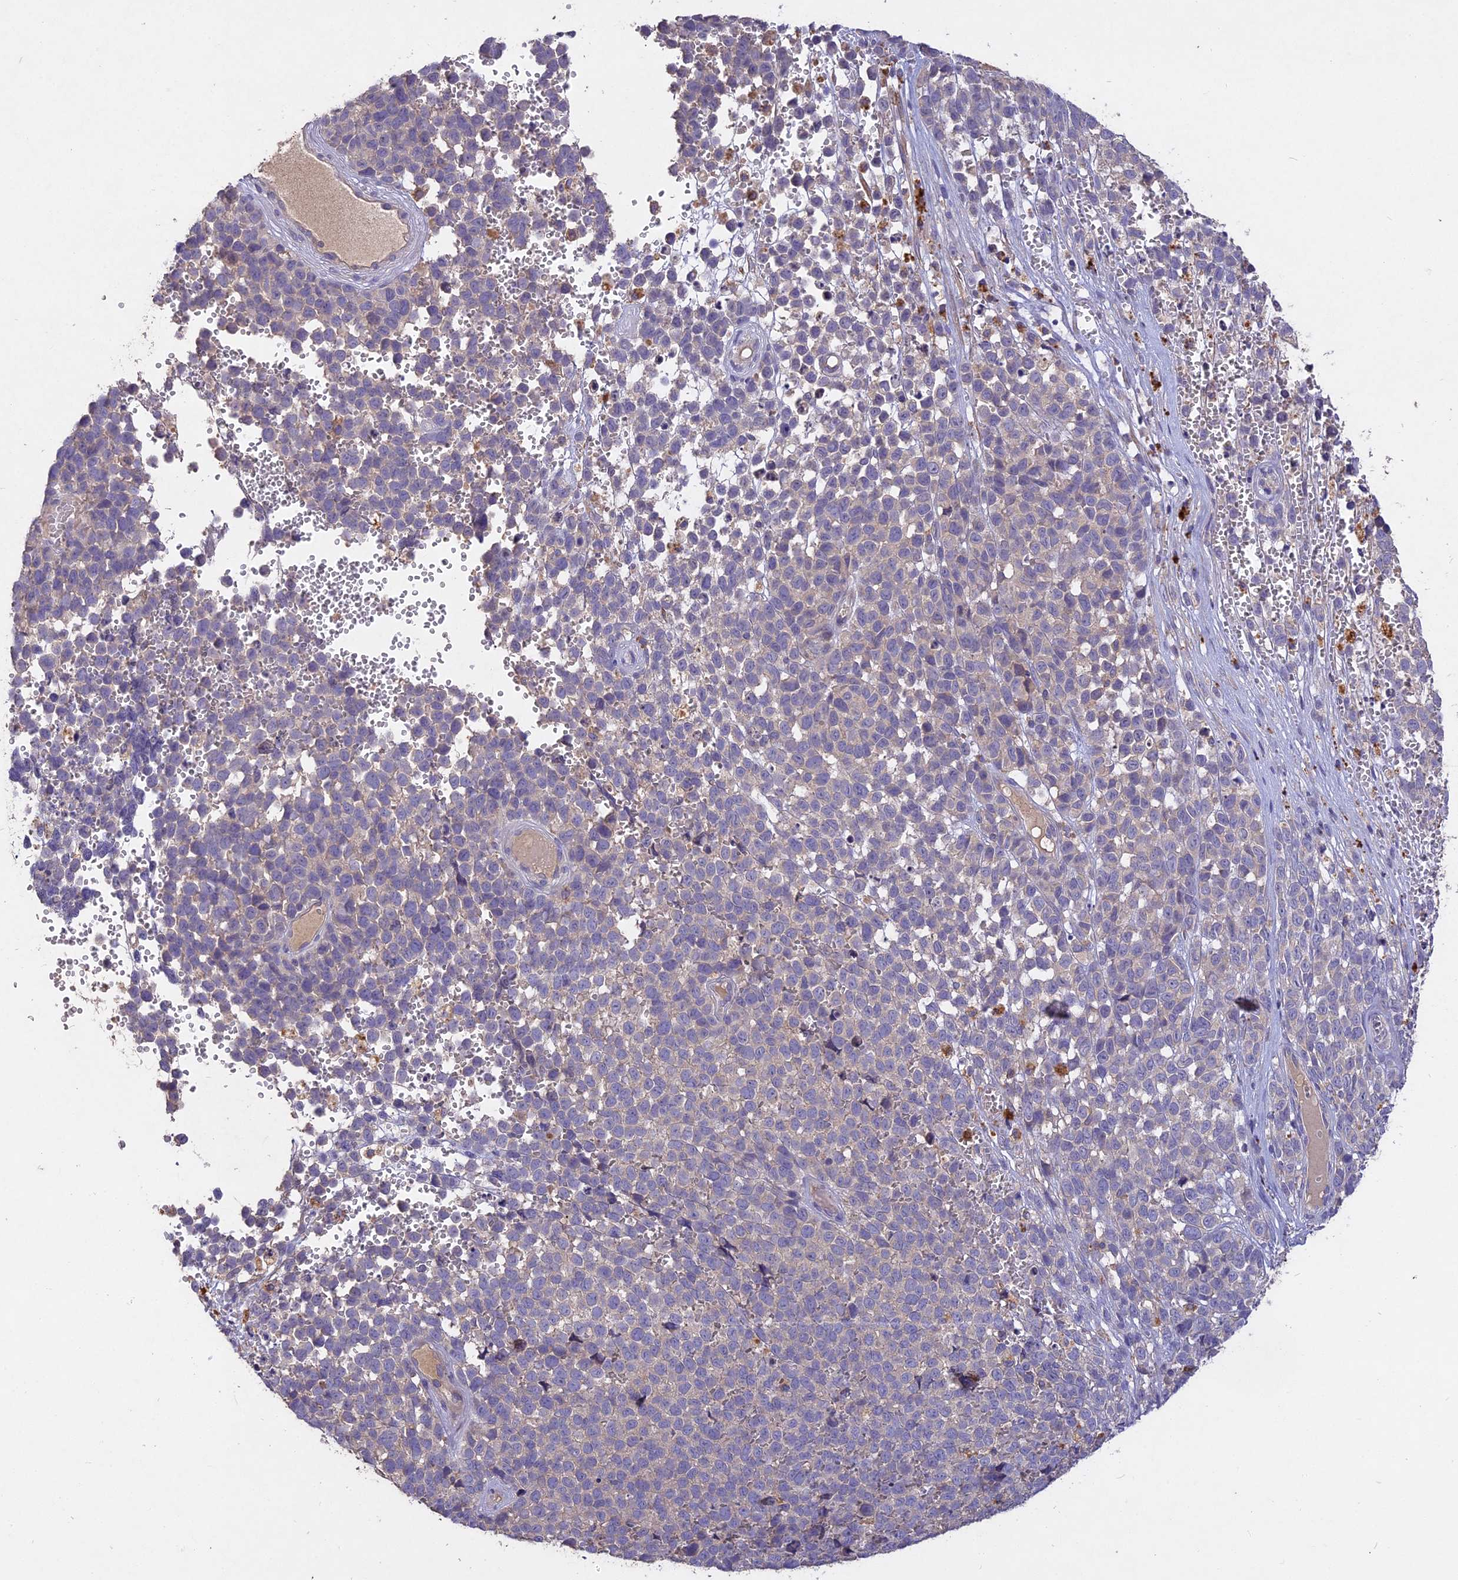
{"staining": {"intensity": "negative", "quantity": "none", "location": "none"}, "tissue": "melanoma", "cell_type": "Tumor cells", "image_type": "cancer", "snomed": [{"axis": "morphology", "description": "Malignant melanoma, NOS"}, {"axis": "topography", "description": "Nose, NOS"}], "caption": "This is an immunohistochemistry (IHC) micrograph of human melanoma. There is no expression in tumor cells.", "gene": "SLC26A4", "patient": {"sex": "female", "age": 48}}